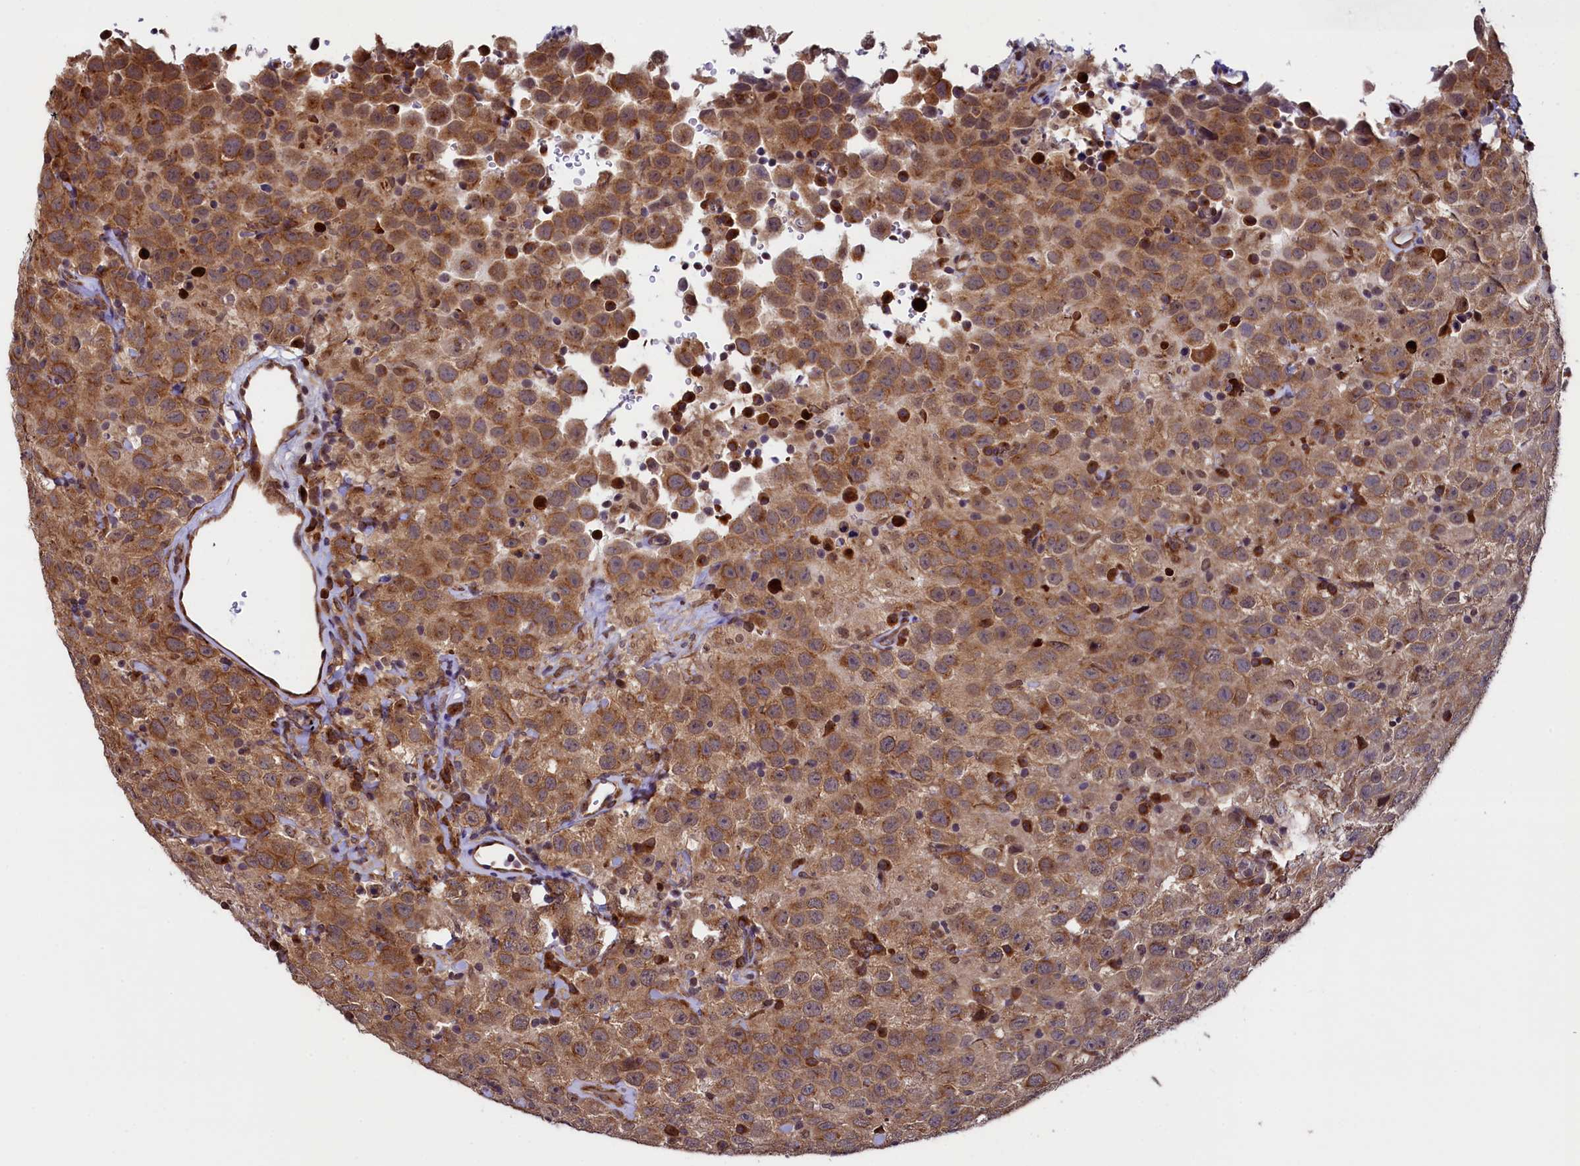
{"staining": {"intensity": "moderate", "quantity": ">75%", "location": "cytoplasmic/membranous"}, "tissue": "testis cancer", "cell_type": "Tumor cells", "image_type": "cancer", "snomed": [{"axis": "morphology", "description": "Seminoma, NOS"}, {"axis": "topography", "description": "Testis"}], "caption": "The micrograph exhibits staining of testis cancer, revealing moderate cytoplasmic/membranous protein staining (brown color) within tumor cells. The staining is performed using DAB (3,3'-diaminobenzidine) brown chromogen to label protein expression. The nuclei are counter-stained blue using hematoxylin.", "gene": "LEO1", "patient": {"sex": "male", "age": 41}}